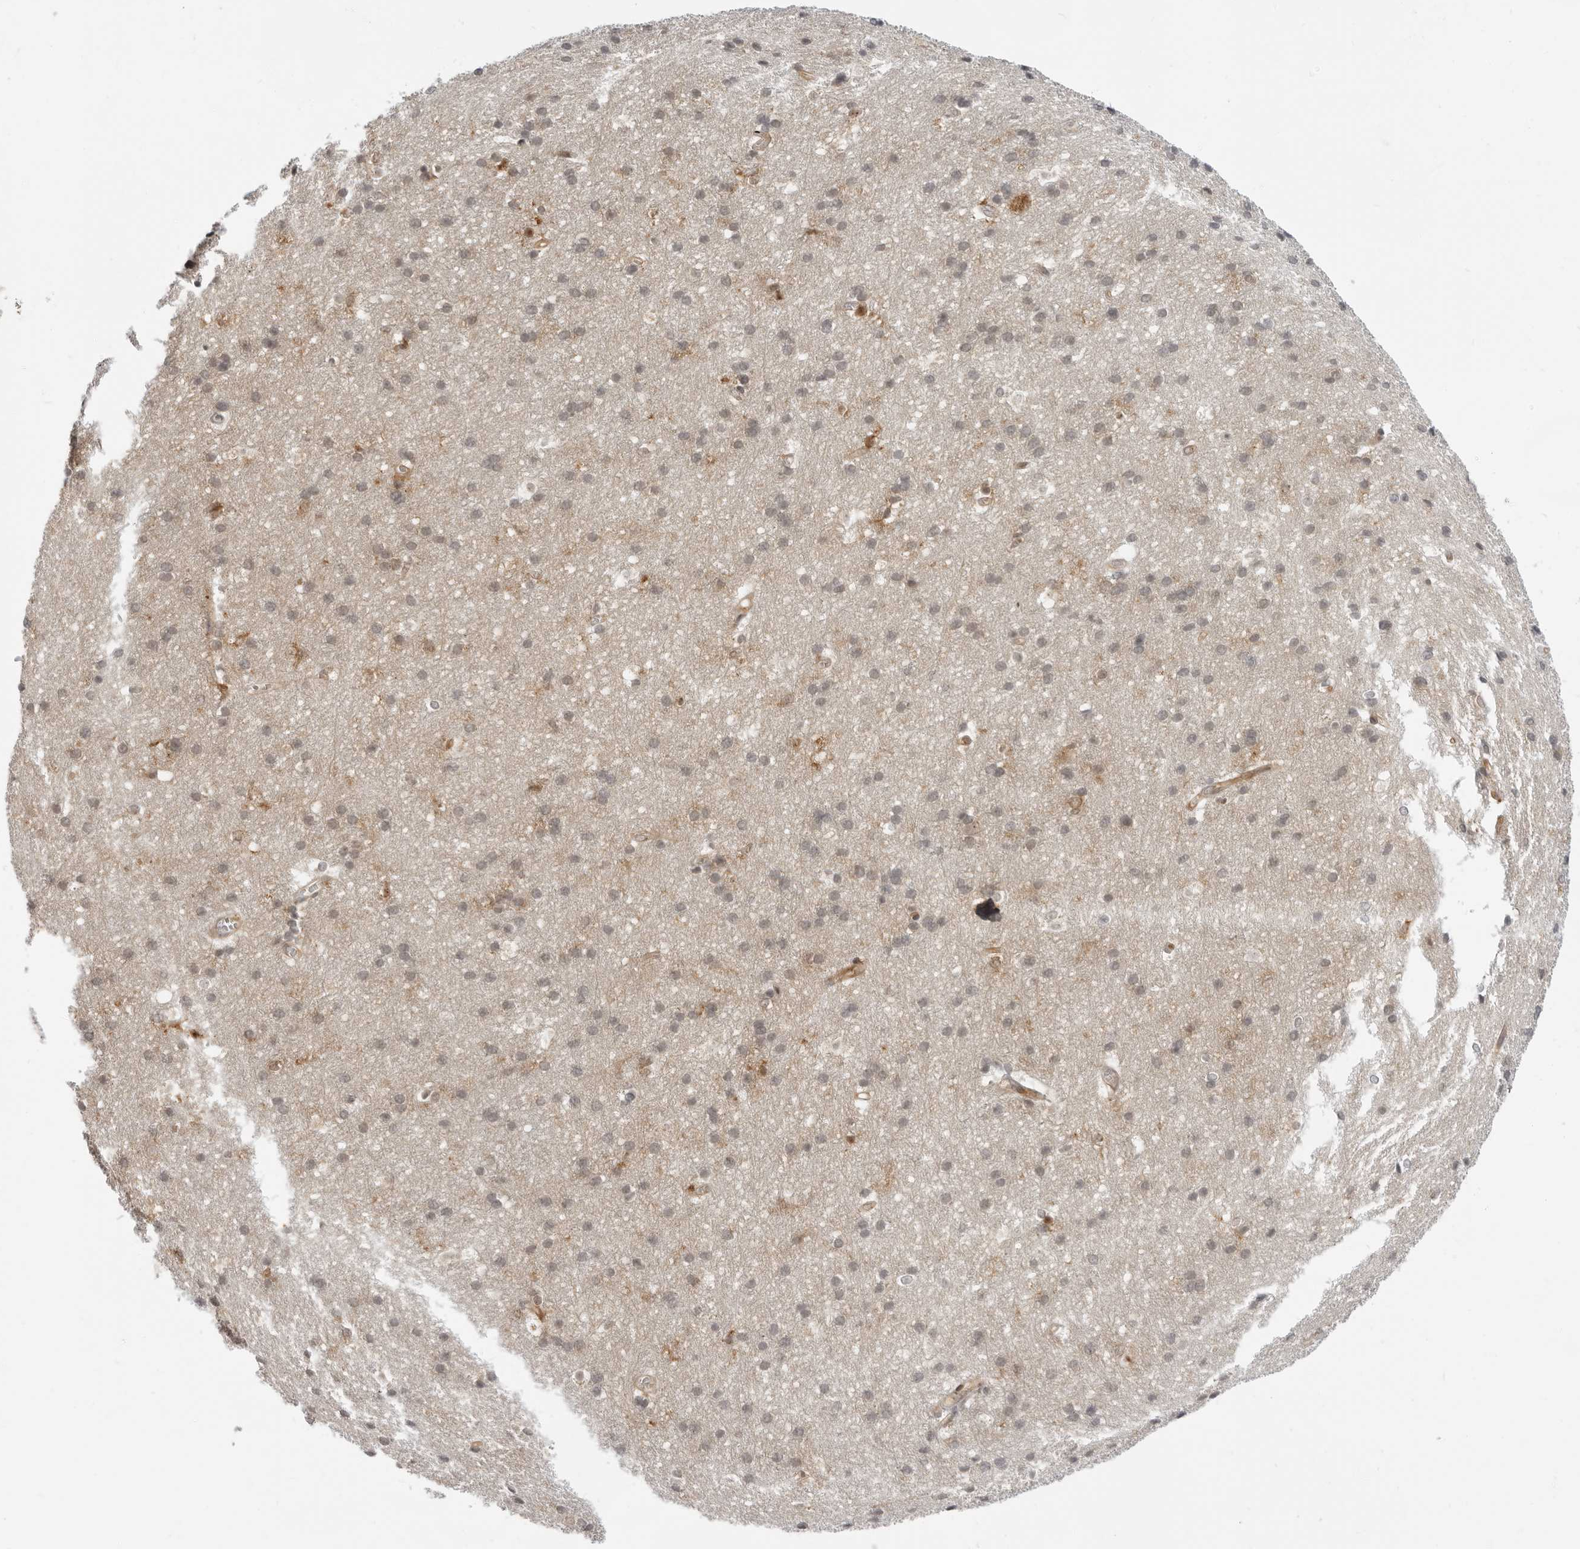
{"staining": {"intensity": "moderate", "quantity": ">75%", "location": "cytoplasmic/membranous"}, "tissue": "cerebral cortex", "cell_type": "Endothelial cells", "image_type": "normal", "snomed": [{"axis": "morphology", "description": "Normal tissue, NOS"}, {"axis": "topography", "description": "Cerebral cortex"}], "caption": "Unremarkable cerebral cortex was stained to show a protein in brown. There is medium levels of moderate cytoplasmic/membranous expression in approximately >75% of endothelial cells.", "gene": "SRGAP2", "patient": {"sex": "male", "age": 54}}